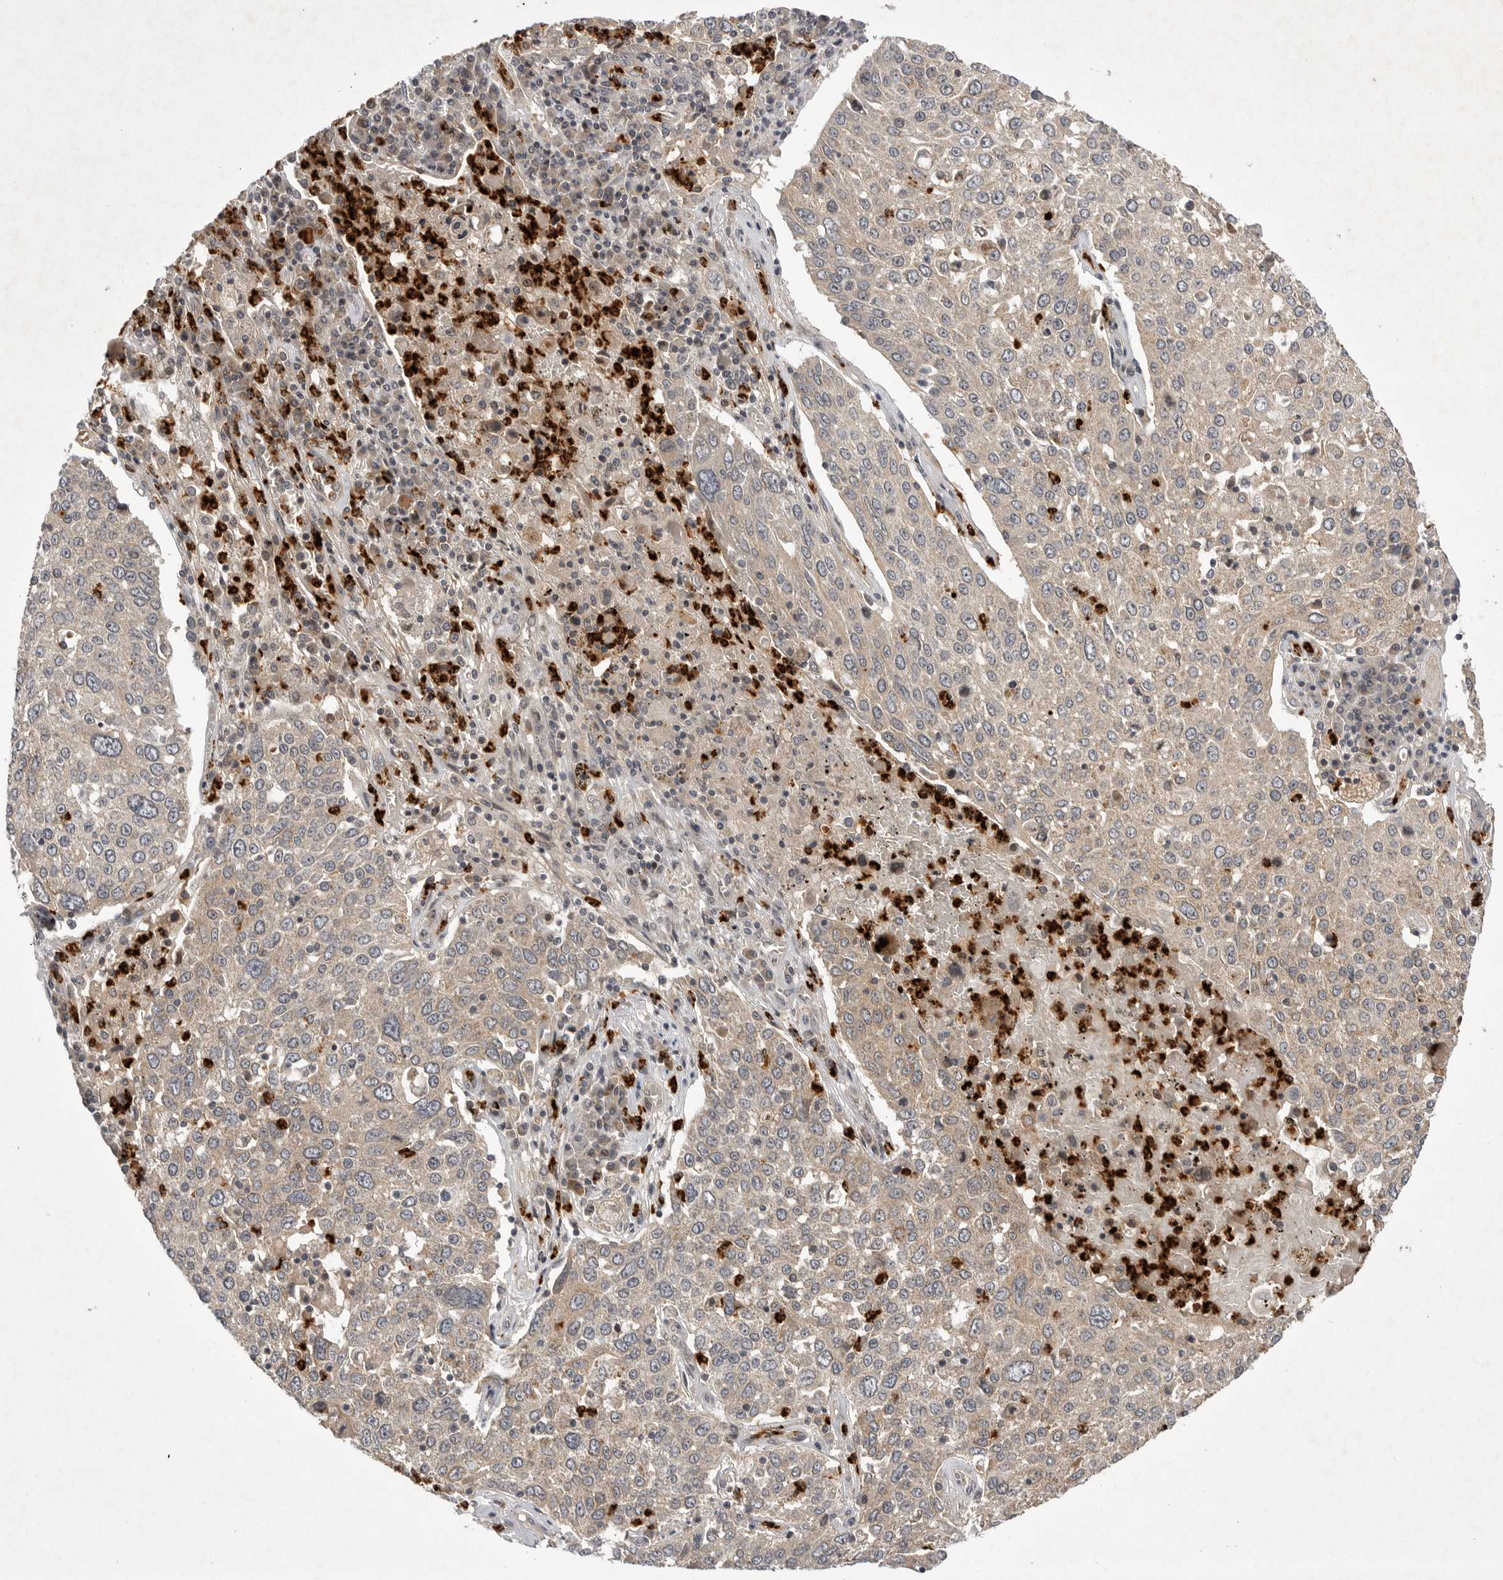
{"staining": {"intensity": "weak", "quantity": "<25%", "location": "cytoplasmic/membranous"}, "tissue": "lung cancer", "cell_type": "Tumor cells", "image_type": "cancer", "snomed": [{"axis": "morphology", "description": "Squamous cell carcinoma, NOS"}, {"axis": "topography", "description": "Lung"}], "caption": "A micrograph of squamous cell carcinoma (lung) stained for a protein shows no brown staining in tumor cells.", "gene": "UBE3D", "patient": {"sex": "male", "age": 65}}